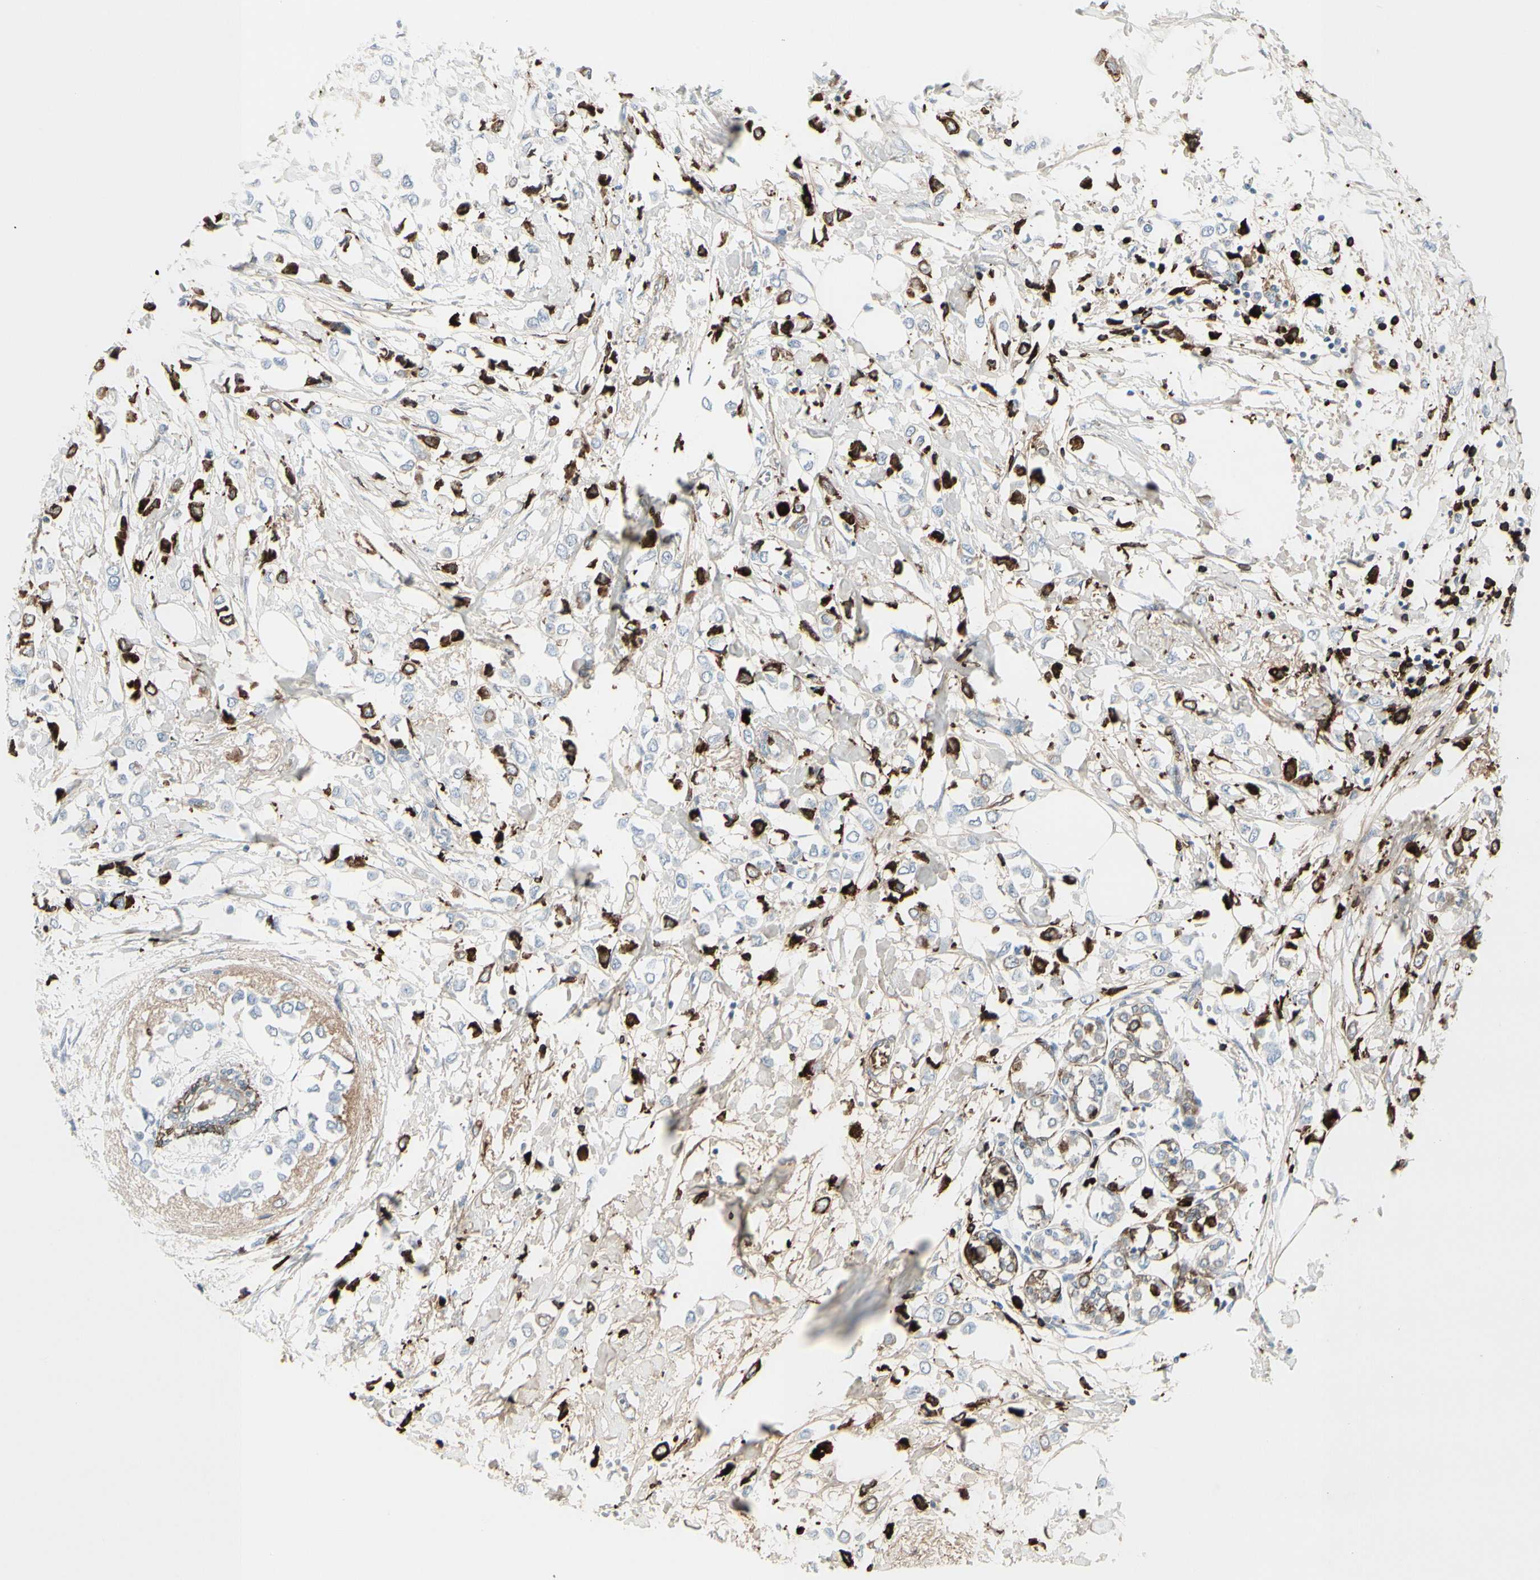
{"staining": {"intensity": "strong", "quantity": "25%-75%", "location": "cytoplasmic/membranous"}, "tissue": "breast cancer", "cell_type": "Tumor cells", "image_type": "cancer", "snomed": [{"axis": "morphology", "description": "Lobular carcinoma"}, {"axis": "topography", "description": "Breast"}], "caption": "About 25%-75% of tumor cells in human lobular carcinoma (breast) exhibit strong cytoplasmic/membranous protein expression as visualized by brown immunohistochemical staining.", "gene": "IGHG1", "patient": {"sex": "female", "age": 51}}